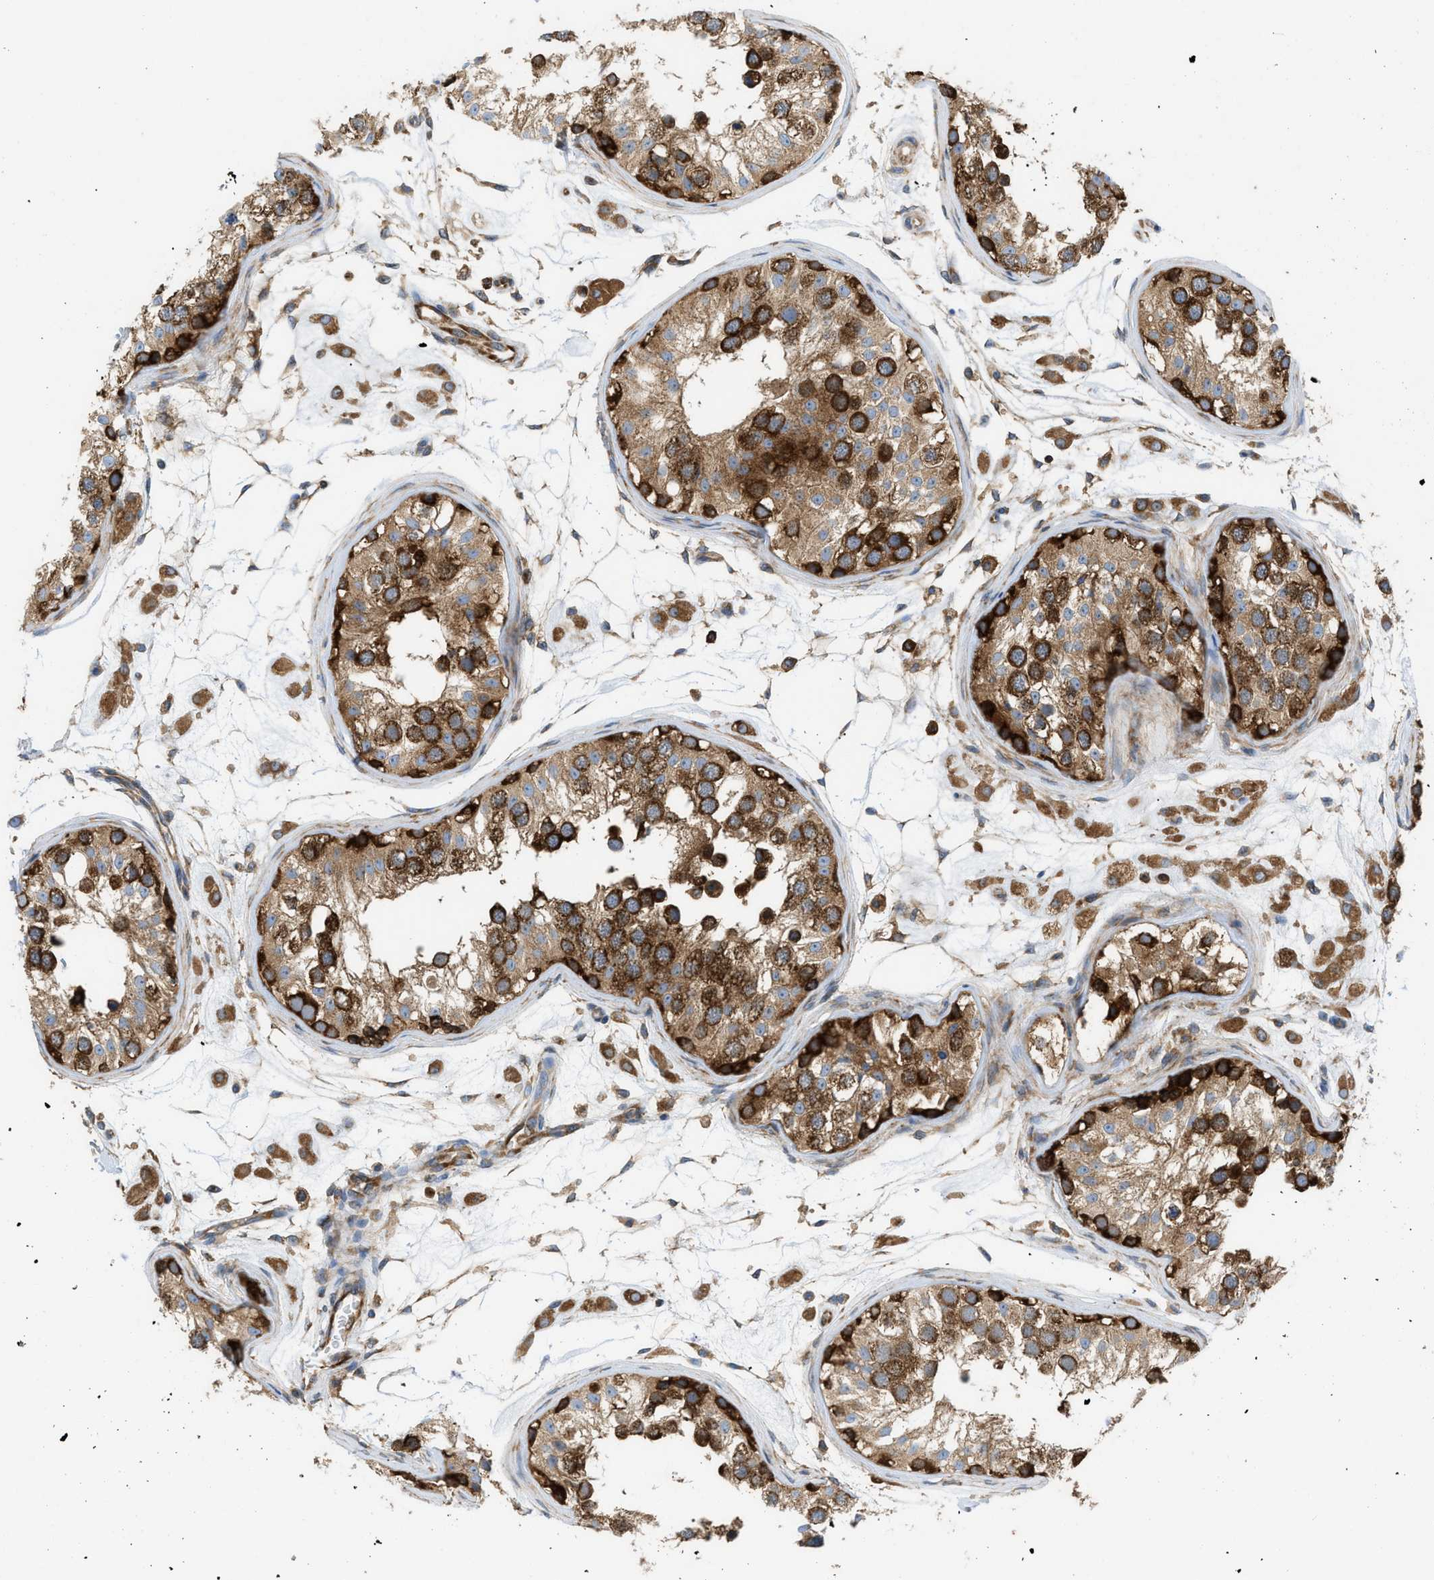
{"staining": {"intensity": "strong", "quantity": ">75%", "location": "cytoplasmic/membranous"}, "tissue": "testis", "cell_type": "Cells in seminiferous ducts", "image_type": "normal", "snomed": [{"axis": "morphology", "description": "Normal tissue, NOS"}, {"axis": "morphology", "description": "Adenocarcinoma, metastatic, NOS"}, {"axis": "topography", "description": "Testis"}], "caption": "A brown stain highlights strong cytoplasmic/membranous positivity of a protein in cells in seminiferous ducts of normal human testis.", "gene": "GPAT4", "patient": {"sex": "male", "age": 26}}